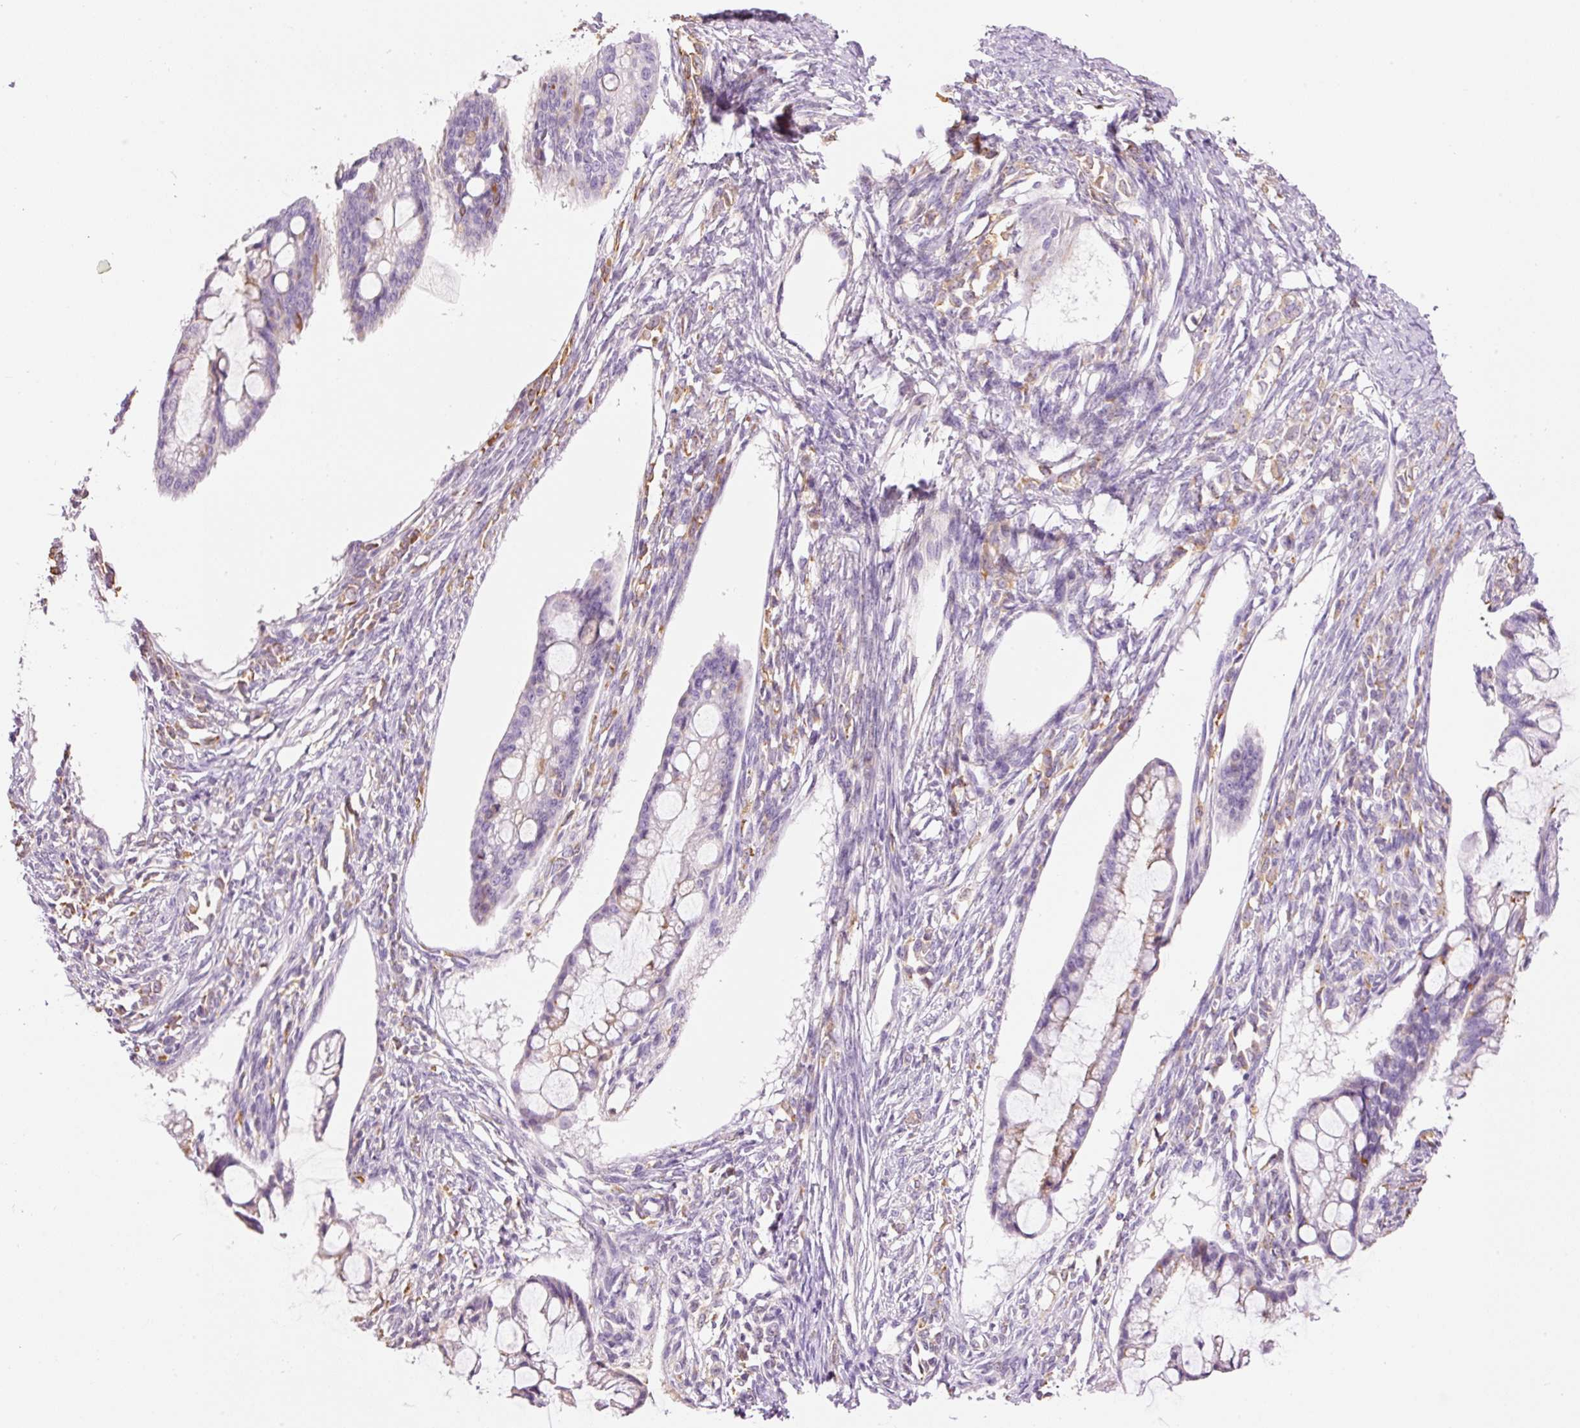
{"staining": {"intensity": "negative", "quantity": "none", "location": "none"}, "tissue": "ovarian cancer", "cell_type": "Tumor cells", "image_type": "cancer", "snomed": [{"axis": "morphology", "description": "Cystadenocarcinoma, mucinous, NOS"}, {"axis": "topography", "description": "Ovary"}], "caption": "This is a micrograph of immunohistochemistry staining of mucinous cystadenocarcinoma (ovarian), which shows no staining in tumor cells. (DAB immunohistochemistry visualized using brightfield microscopy, high magnification).", "gene": "DOK6", "patient": {"sex": "female", "age": 73}}